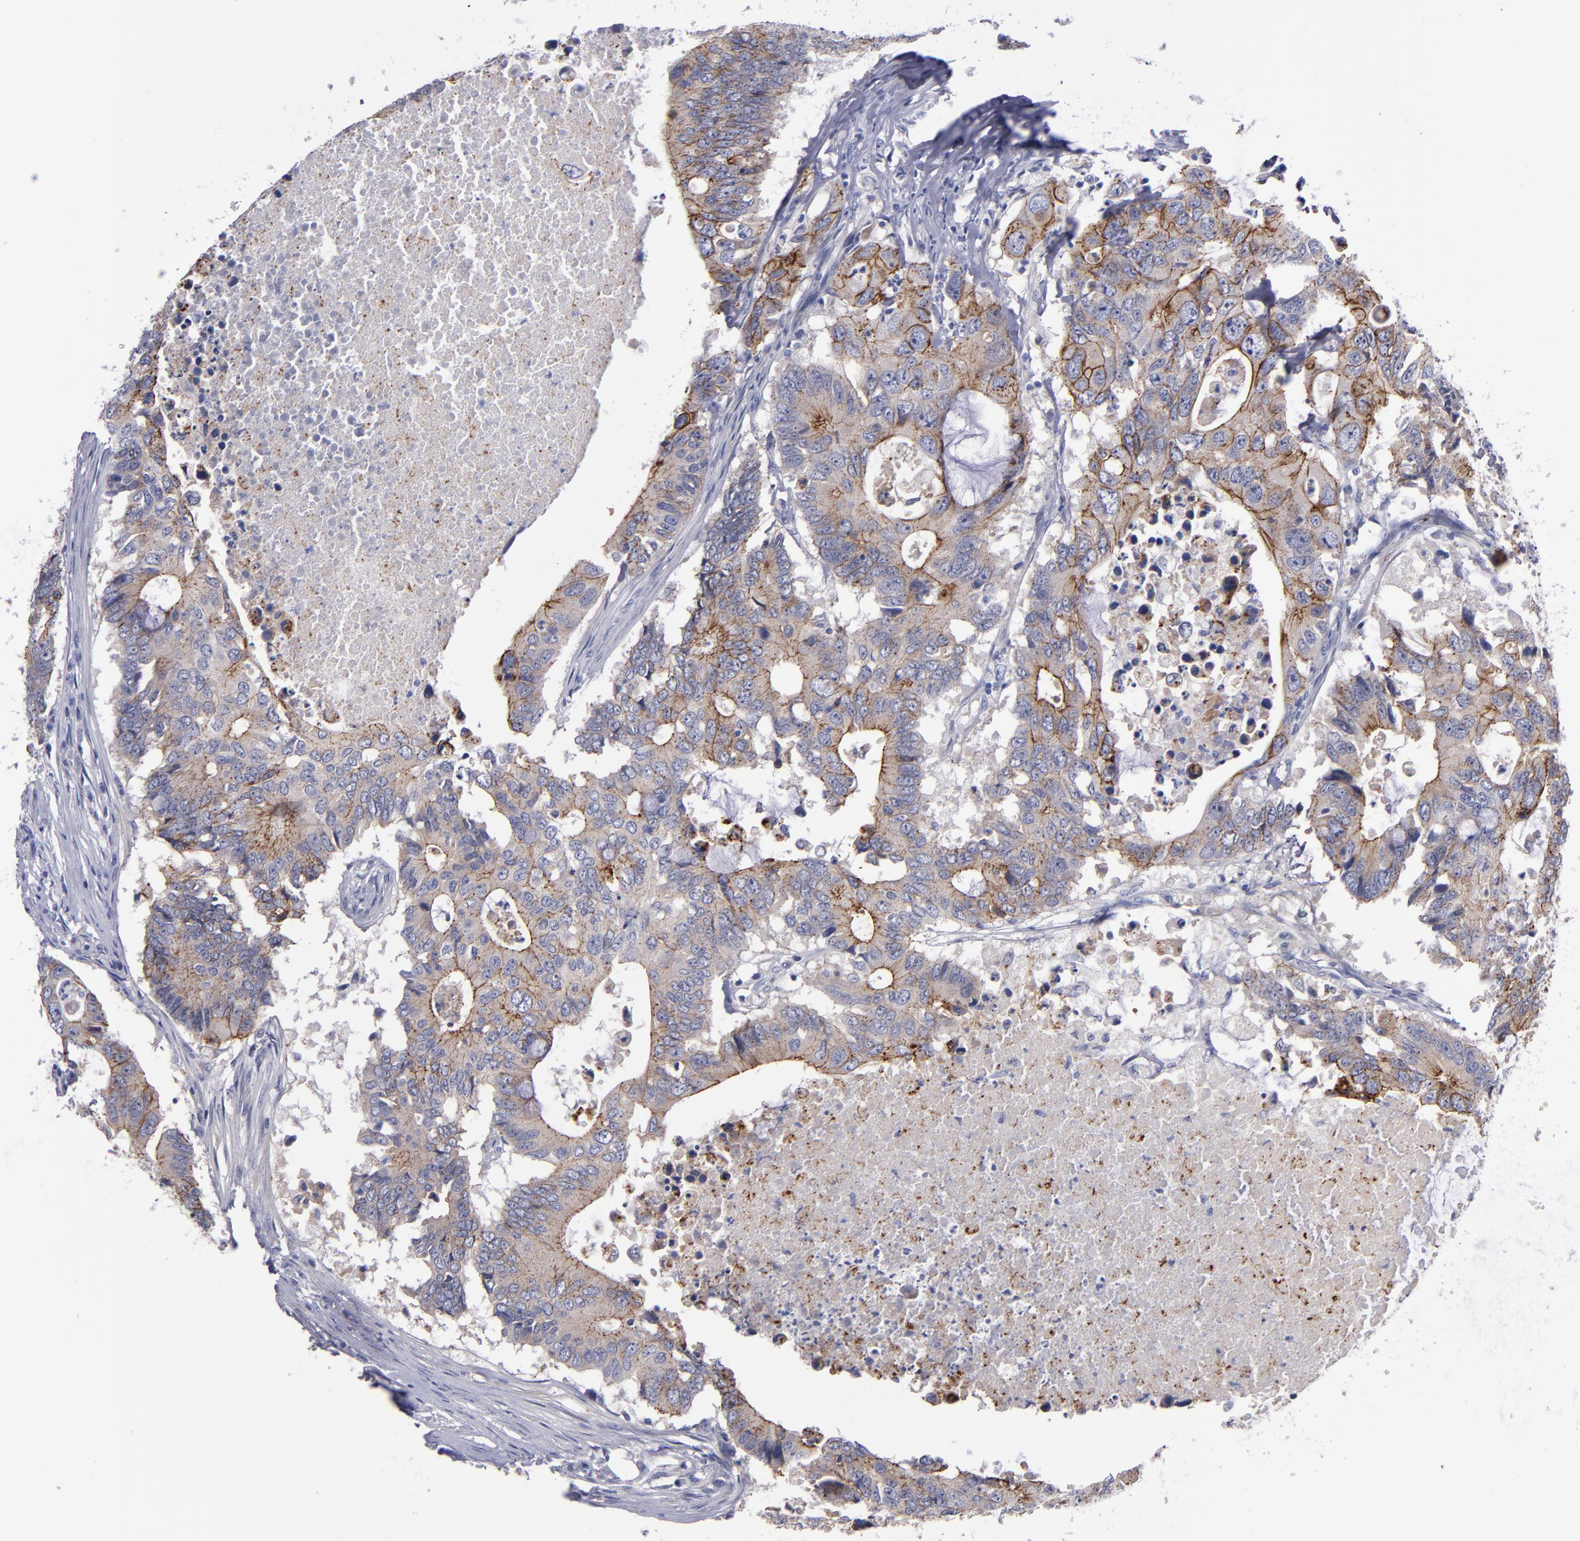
{"staining": {"intensity": "moderate", "quantity": ">75%", "location": "cytoplasmic/membranous"}, "tissue": "colorectal cancer", "cell_type": "Tumor cells", "image_type": "cancer", "snomed": [{"axis": "morphology", "description": "Adenocarcinoma, NOS"}, {"axis": "topography", "description": "Colon"}], "caption": "A medium amount of moderate cytoplasmic/membranous positivity is appreciated in approximately >75% of tumor cells in colorectal adenocarcinoma tissue. (IHC, brightfield microscopy, high magnification).", "gene": "CDH3", "patient": {"sex": "male", "age": 71}}